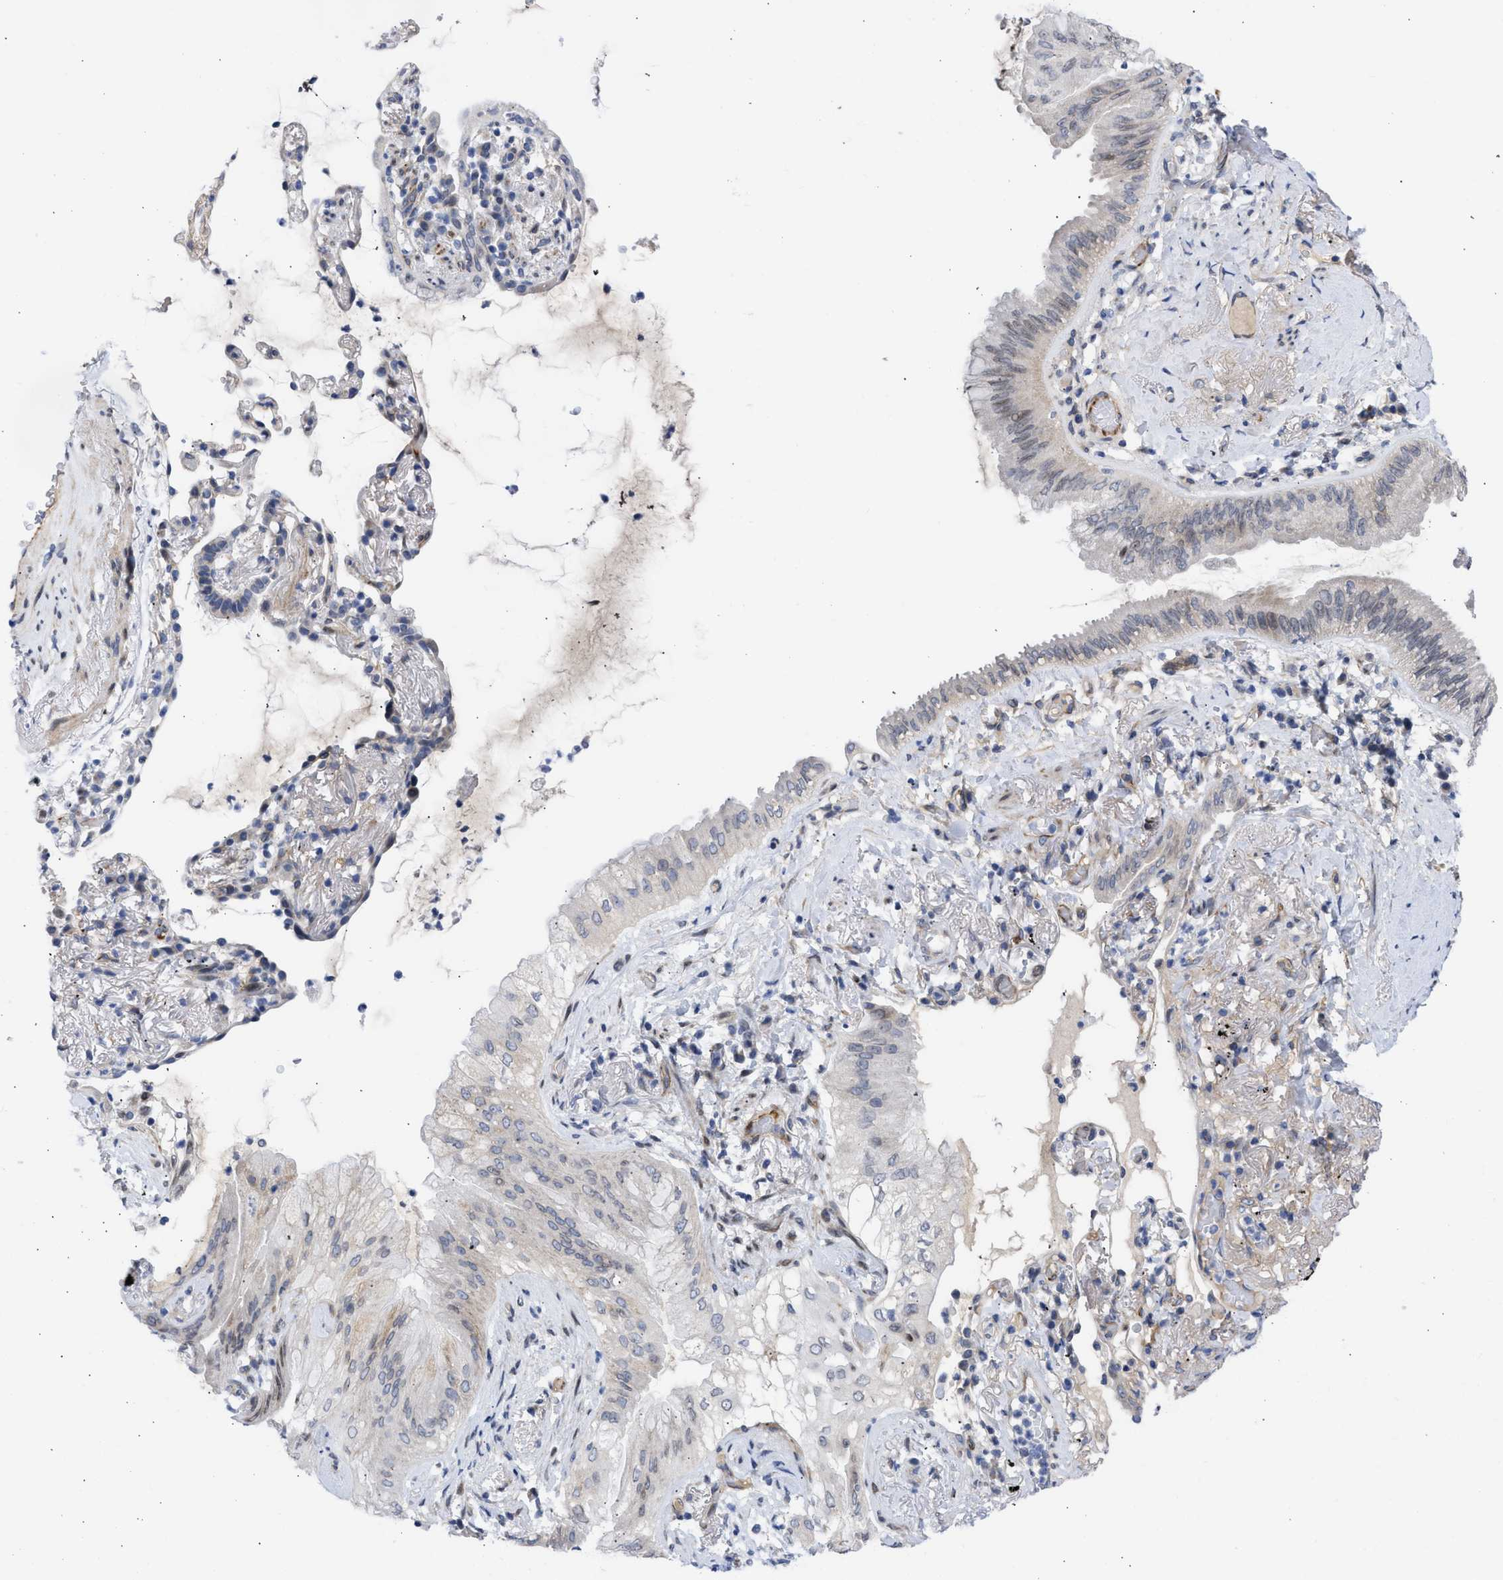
{"staining": {"intensity": "weak", "quantity": "<25%", "location": "cytoplasmic/membranous,nuclear"}, "tissue": "lung cancer", "cell_type": "Tumor cells", "image_type": "cancer", "snomed": [{"axis": "morphology", "description": "Normal tissue, NOS"}, {"axis": "morphology", "description": "Adenocarcinoma, NOS"}, {"axis": "topography", "description": "Bronchus"}, {"axis": "topography", "description": "Lung"}], "caption": "Tumor cells show no significant protein expression in adenocarcinoma (lung).", "gene": "NUP35", "patient": {"sex": "female", "age": 70}}